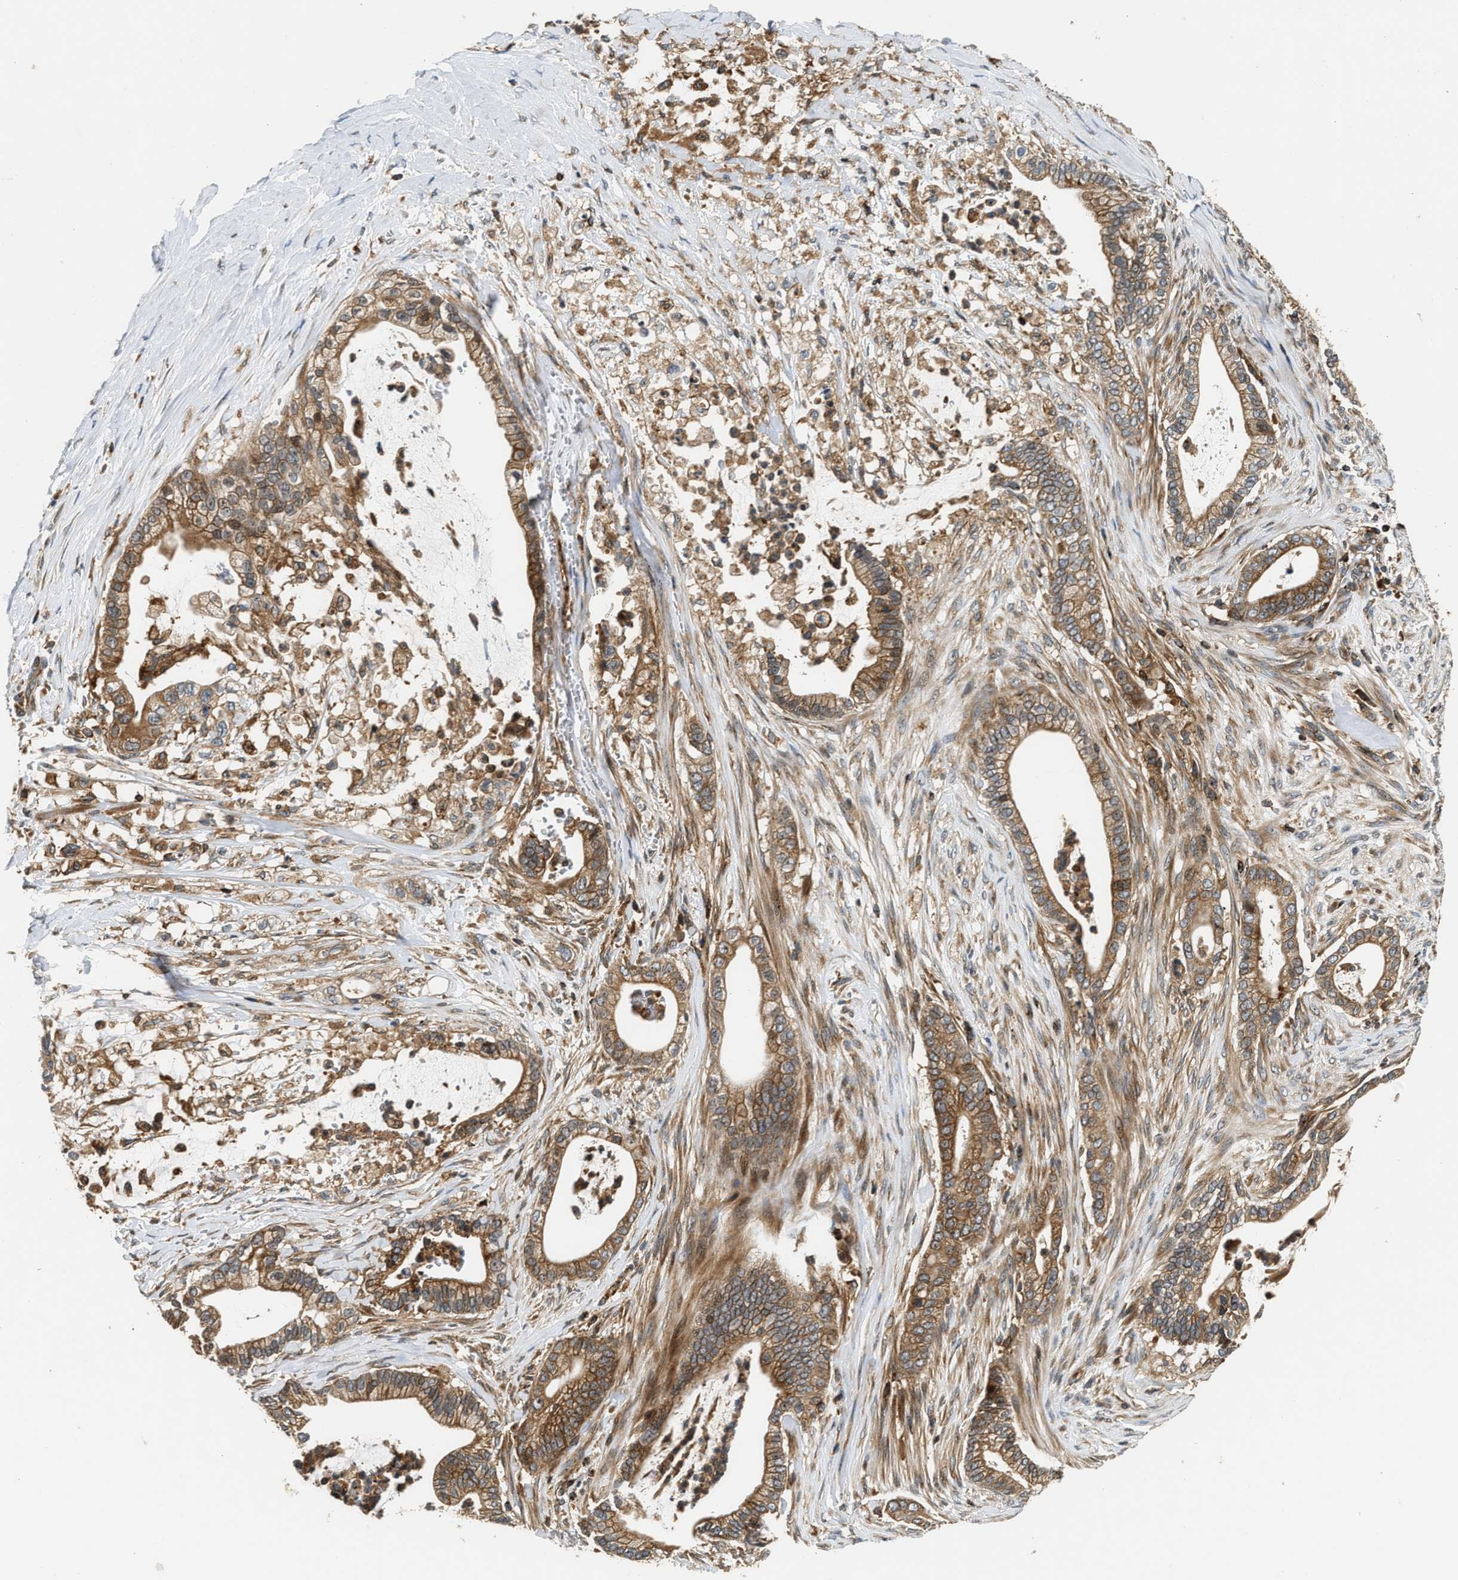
{"staining": {"intensity": "moderate", "quantity": ">75%", "location": "cytoplasmic/membranous"}, "tissue": "pancreatic cancer", "cell_type": "Tumor cells", "image_type": "cancer", "snomed": [{"axis": "morphology", "description": "Adenocarcinoma, NOS"}, {"axis": "topography", "description": "Pancreas"}], "caption": "Tumor cells display moderate cytoplasmic/membranous expression in approximately >75% of cells in pancreatic cancer (adenocarcinoma).", "gene": "SNX5", "patient": {"sex": "male", "age": 69}}